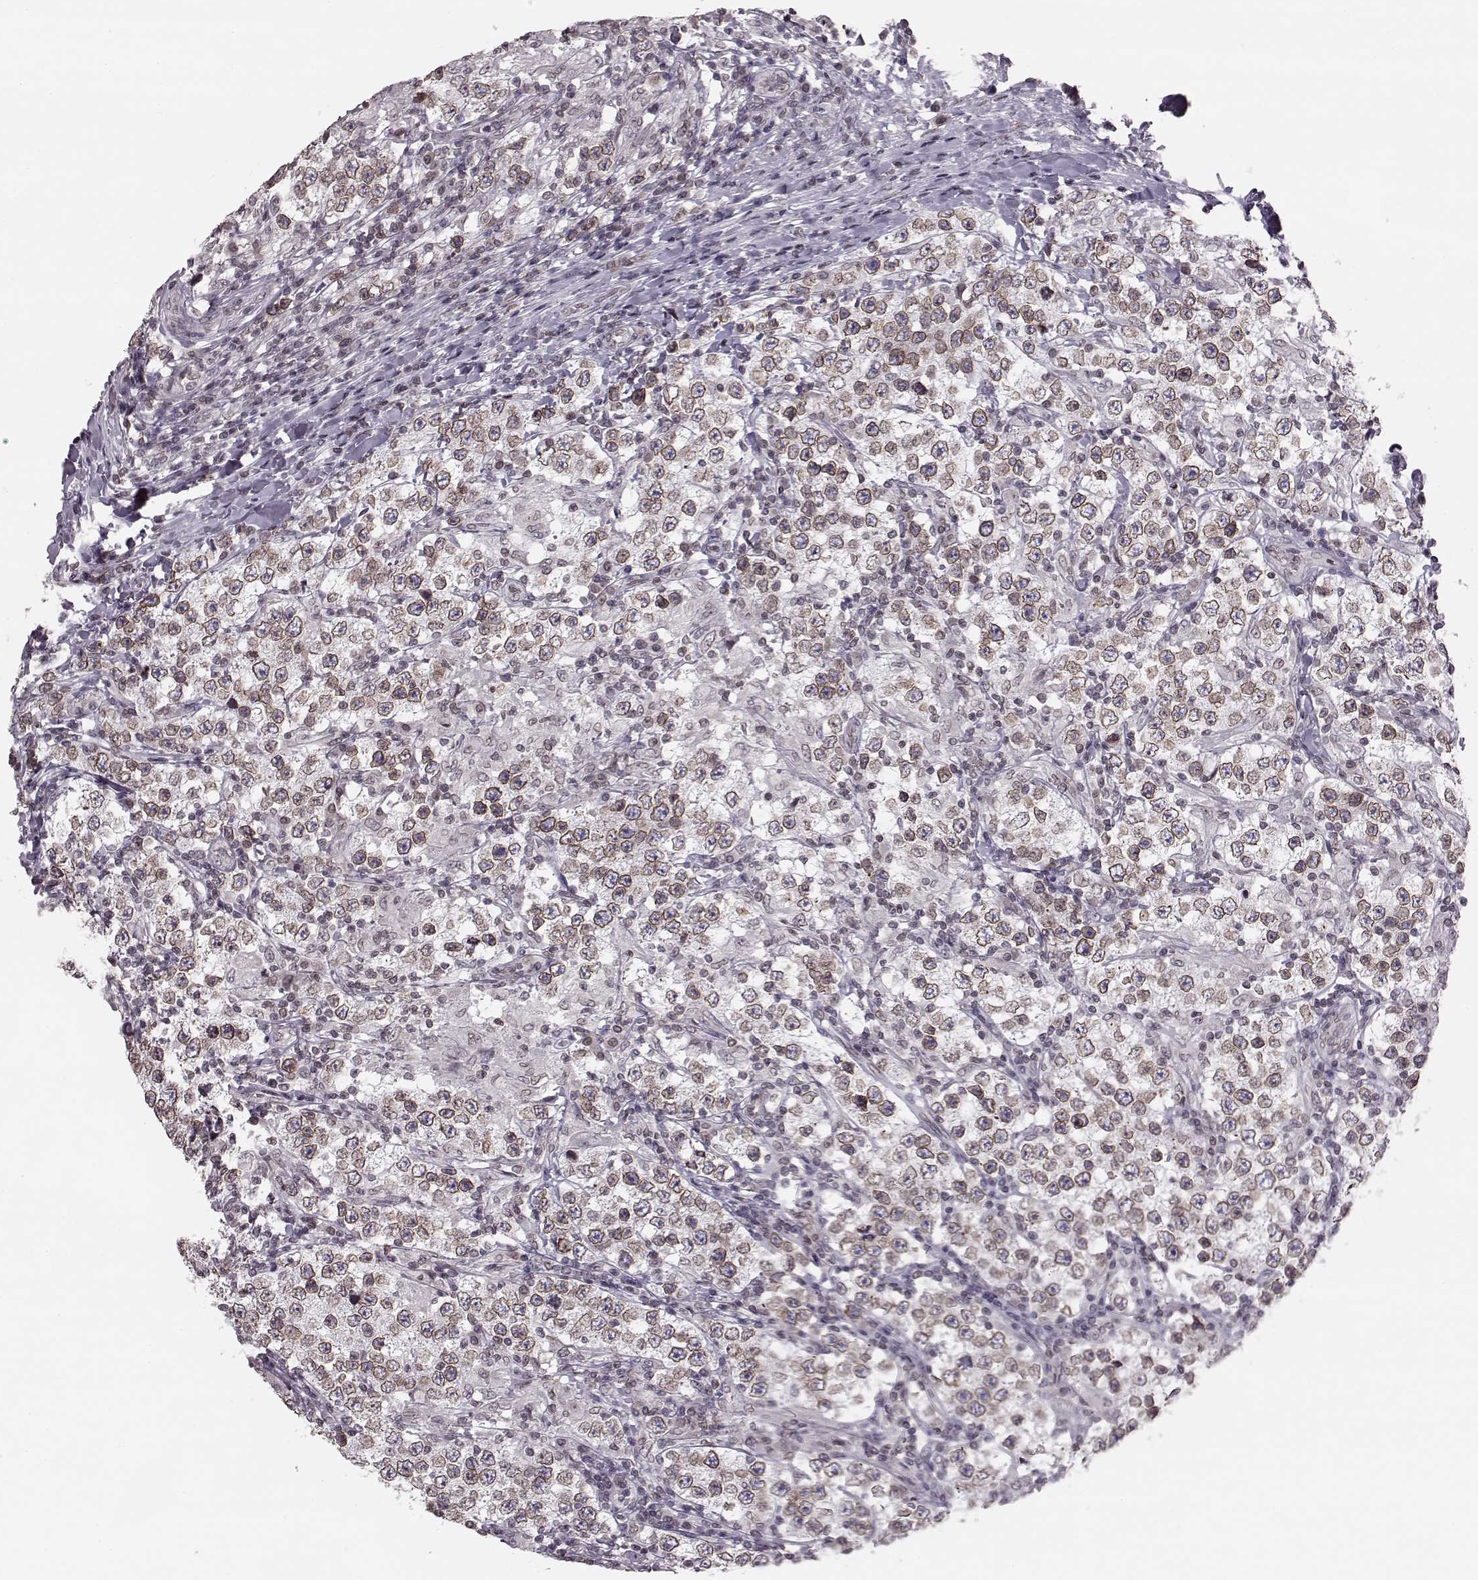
{"staining": {"intensity": "moderate", "quantity": "25%-75%", "location": "cytoplasmic/membranous,nuclear"}, "tissue": "testis cancer", "cell_type": "Tumor cells", "image_type": "cancer", "snomed": [{"axis": "morphology", "description": "Seminoma, NOS"}, {"axis": "morphology", "description": "Carcinoma, Embryonal, NOS"}, {"axis": "topography", "description": "Testis"}], "caption": "A medium amount of moderate cytoplasmic/membranous and nuclear positivity is seen in approximately 25%-75% of tumor cells in testis cancer tissue.", "gene": "DCAF12", "patient": {"sex": "male", "age": 41}}